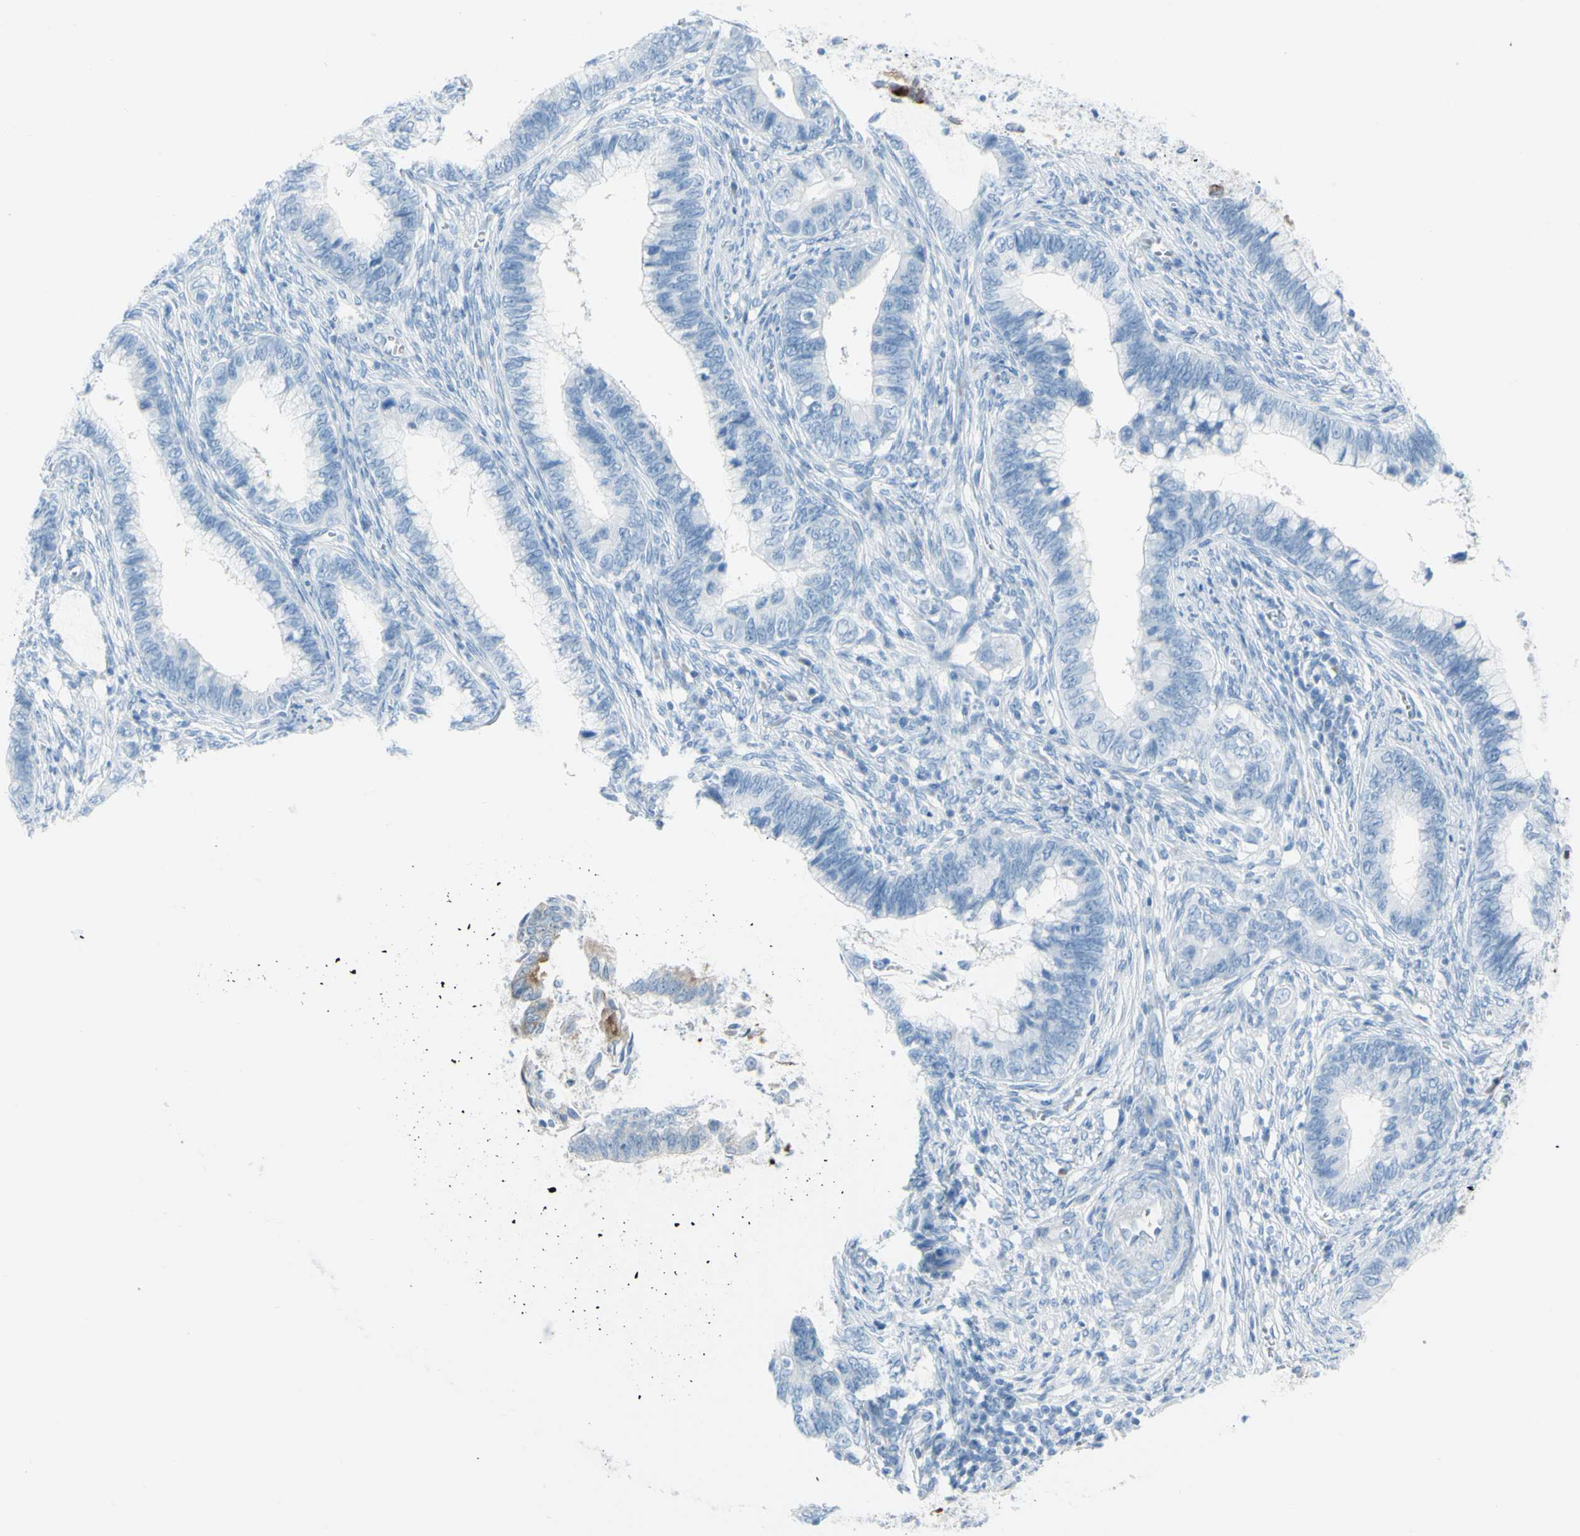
{"staining": {"intensity": "negative", "quantity": "none", "location": "none"}, "tissue": "cervical cancer", "cell_type": "Tumor cells", "image_type": "cancer", "snomed": [{"axis": "morphology", "description": "Adenocarcinoma, NOS"}, {"axis": "topography", "description": "Cervix"}], "caption": "A high-resolution photomicrograph shows IHC staining of cervical cancer, which exhibits no significant staining in tumor cells.", "gene": "TFPI2", "patient": {"sex": "female", "age": 44}}